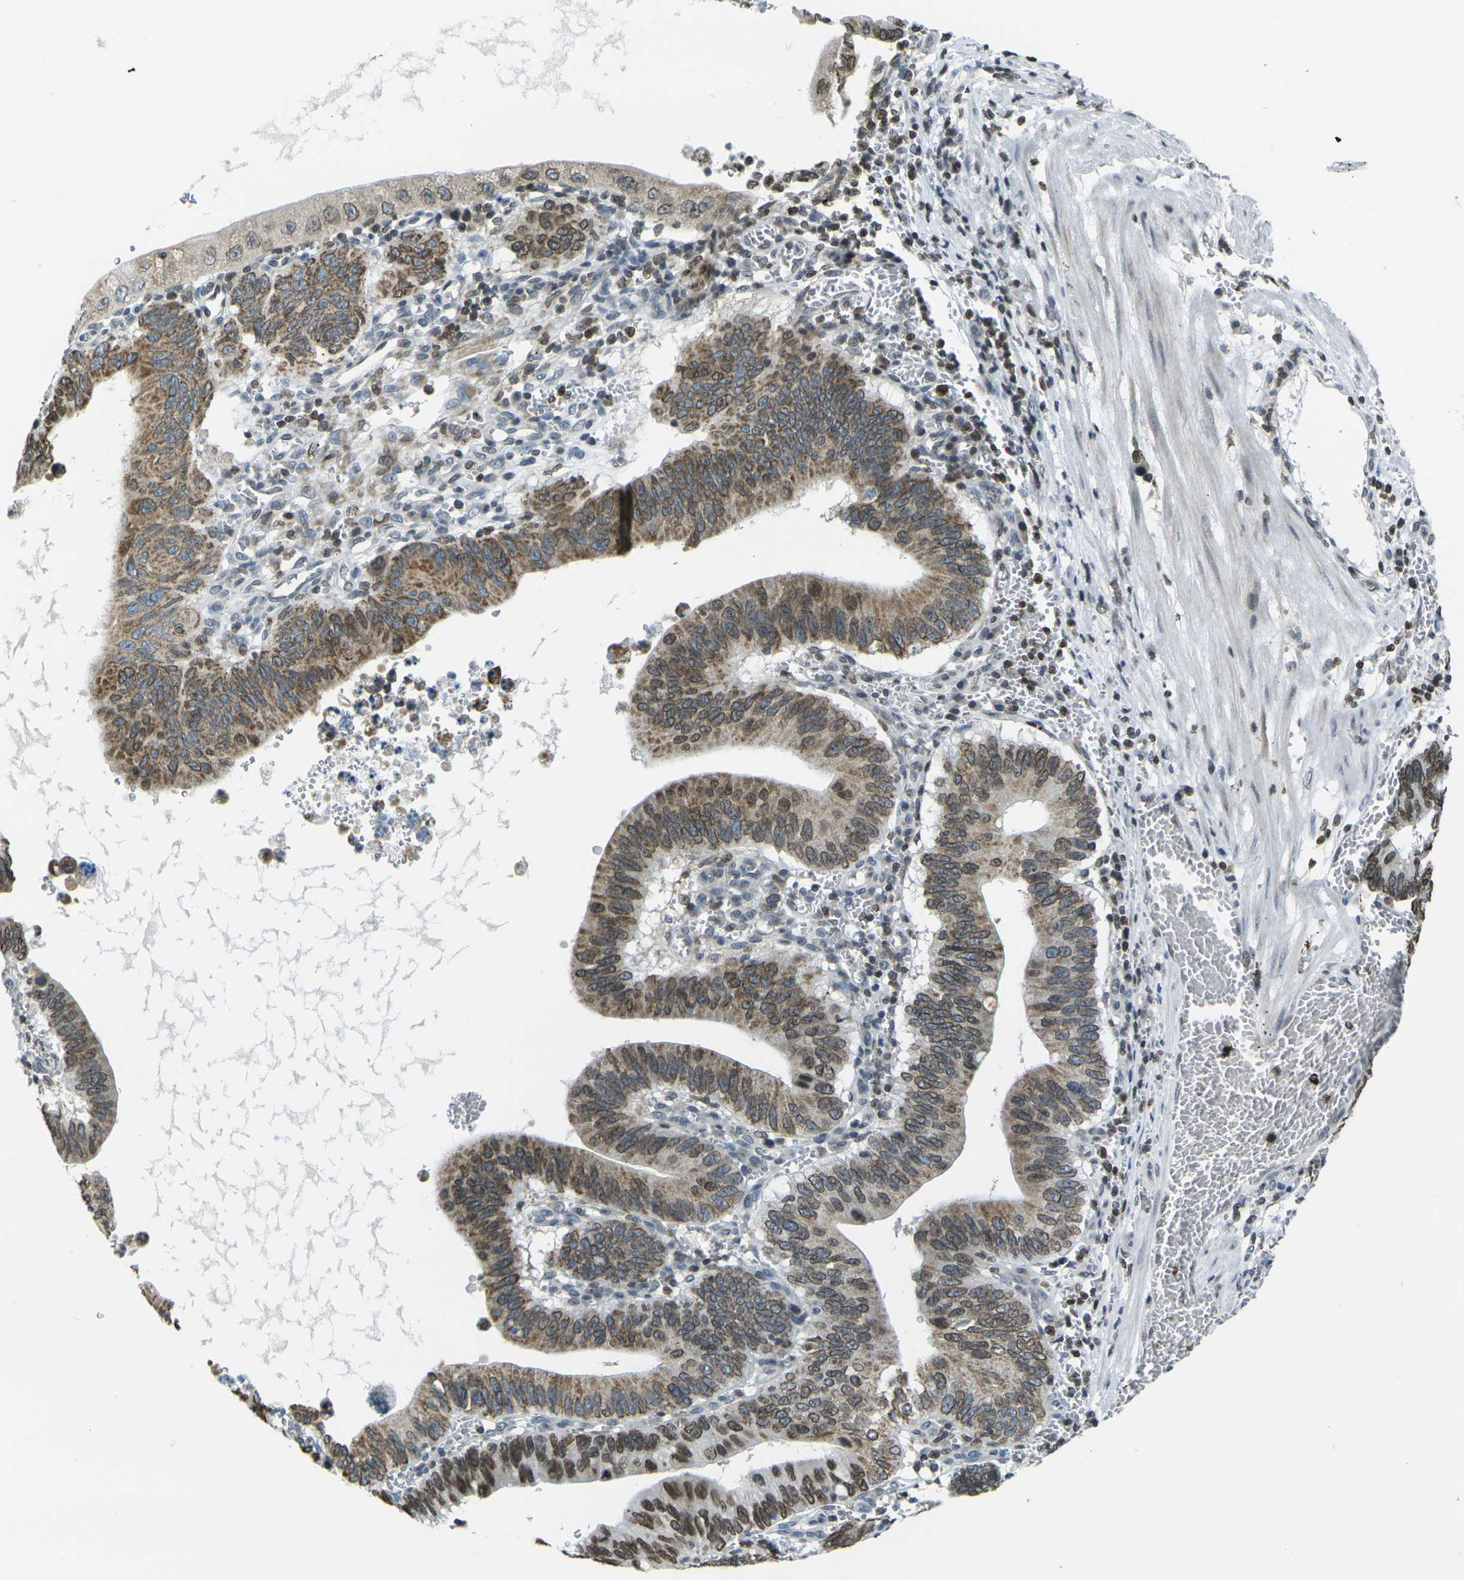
{"staining": {"intensity": "moderate", "quantity": ">75%", "location": "cytoplasmic/membranous,nuclear"}, "tissue": "stomach cancer", "cell_type": "Tumor cells", "image_type": "cancer", "snomed": [{"axis": "morphology", "description": "Adenocarcinoma, NOS"}, {"axis": "topography", "description": "Stomach"}, {"axis": "topography", "description": "Gastric cardia"}], "caption": "Moderate cytoplasmic/membranous and nuclear positivity is identified in about >75% of tumor cells in stomach cancer (adenocarcinoma).", "gene": "BRDT", "patient": {"sex": "male", "age": 59}}